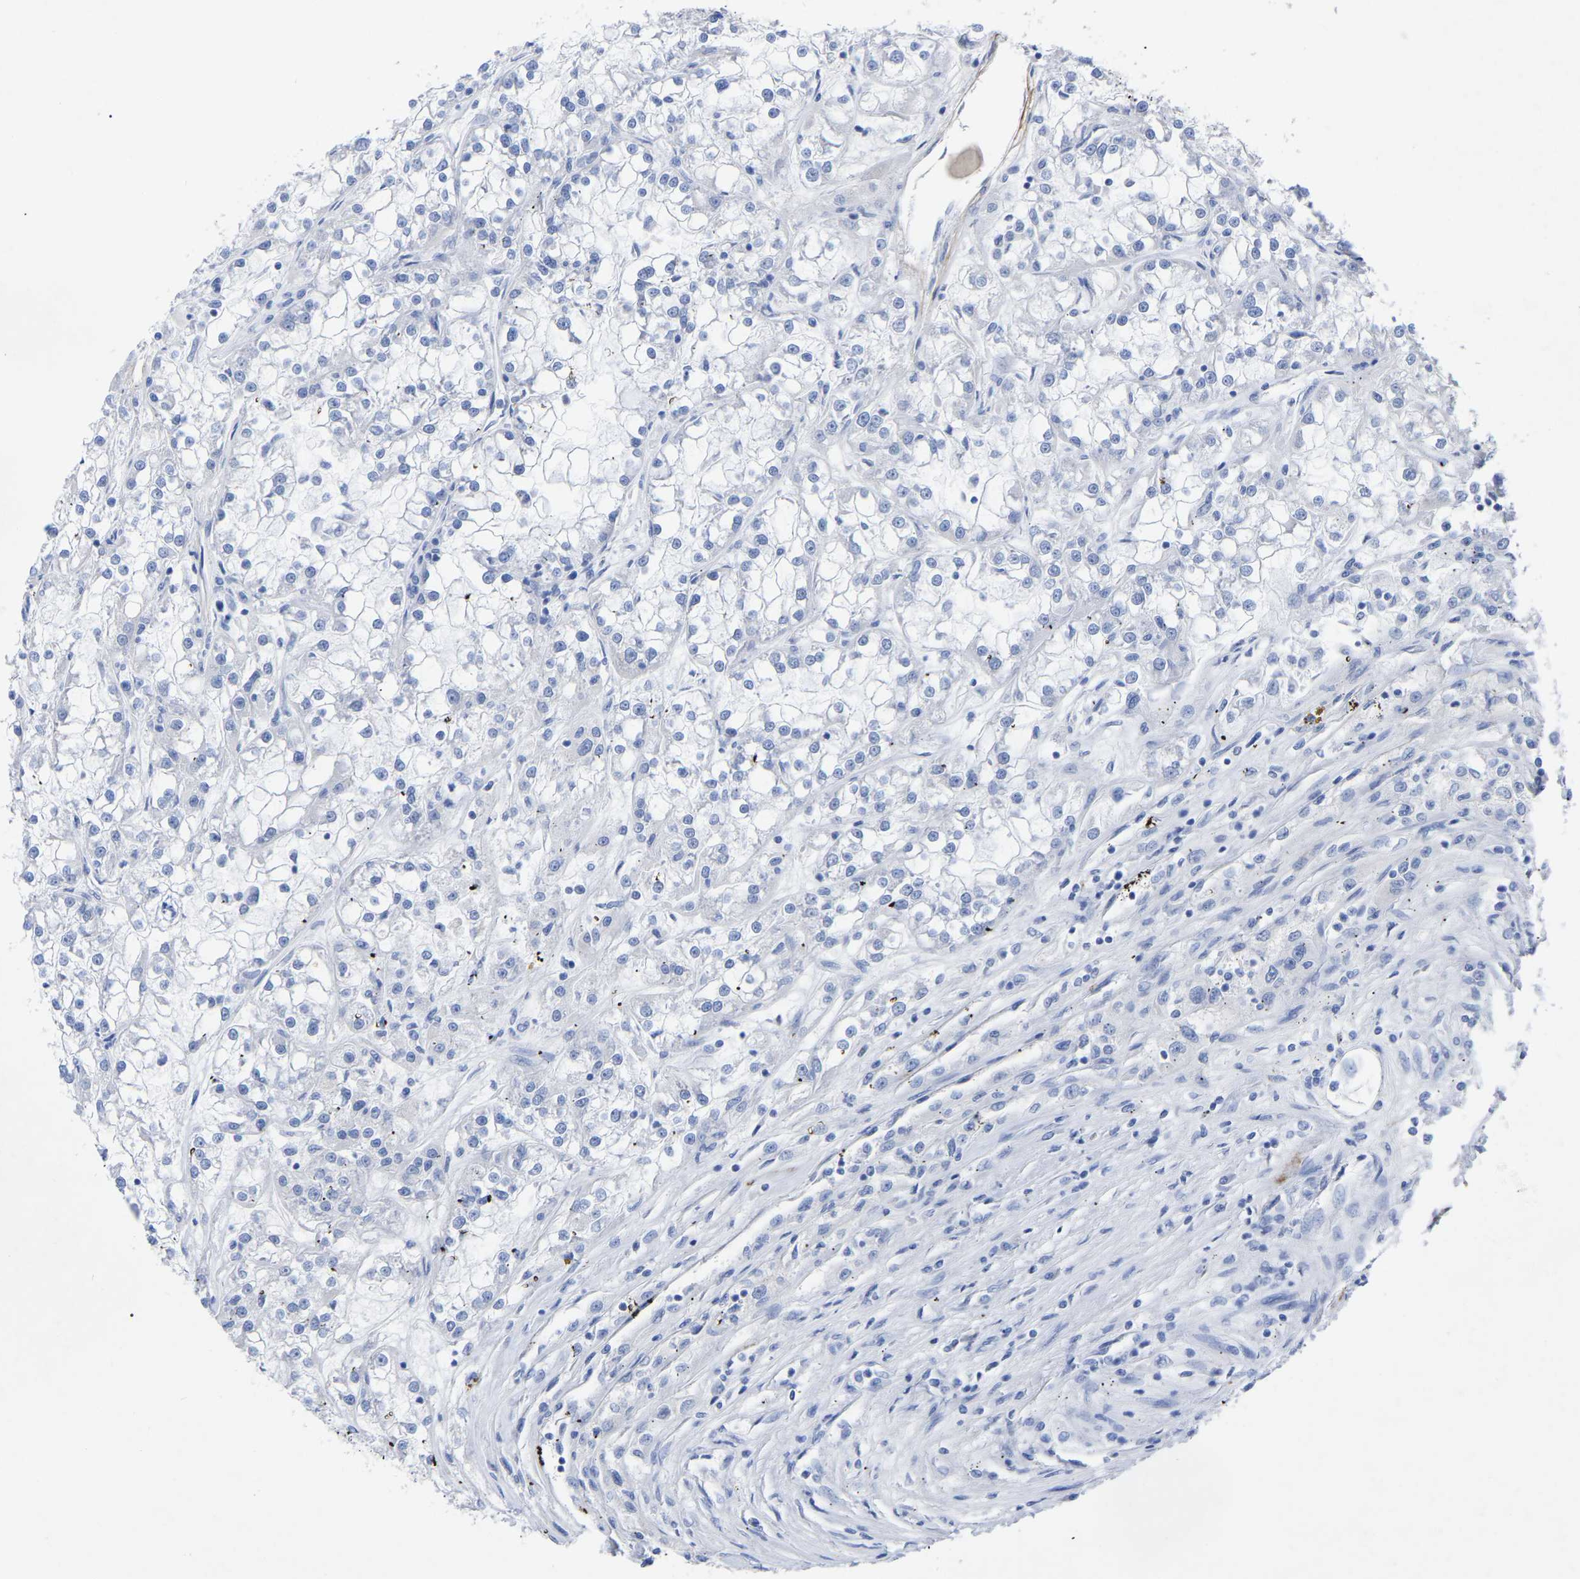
{"staining": {"intensity": "negative", "quantity": "none", "location": "none"}, "tissue": "renal cancer", "cell_type": "Tumor cells", "image_type": "cancer", "snomed": [{"axis": "morphology", "description": "Adenocarcinoma, NOS"}, {"axis": "topography", "description": "Kidney"}], "caption": "Tumor cells are negative for brown protein staining in adenocarcinoma (renal).", "gene": "HAPLN1", "patient": {"sex": "female", "age": 52}}